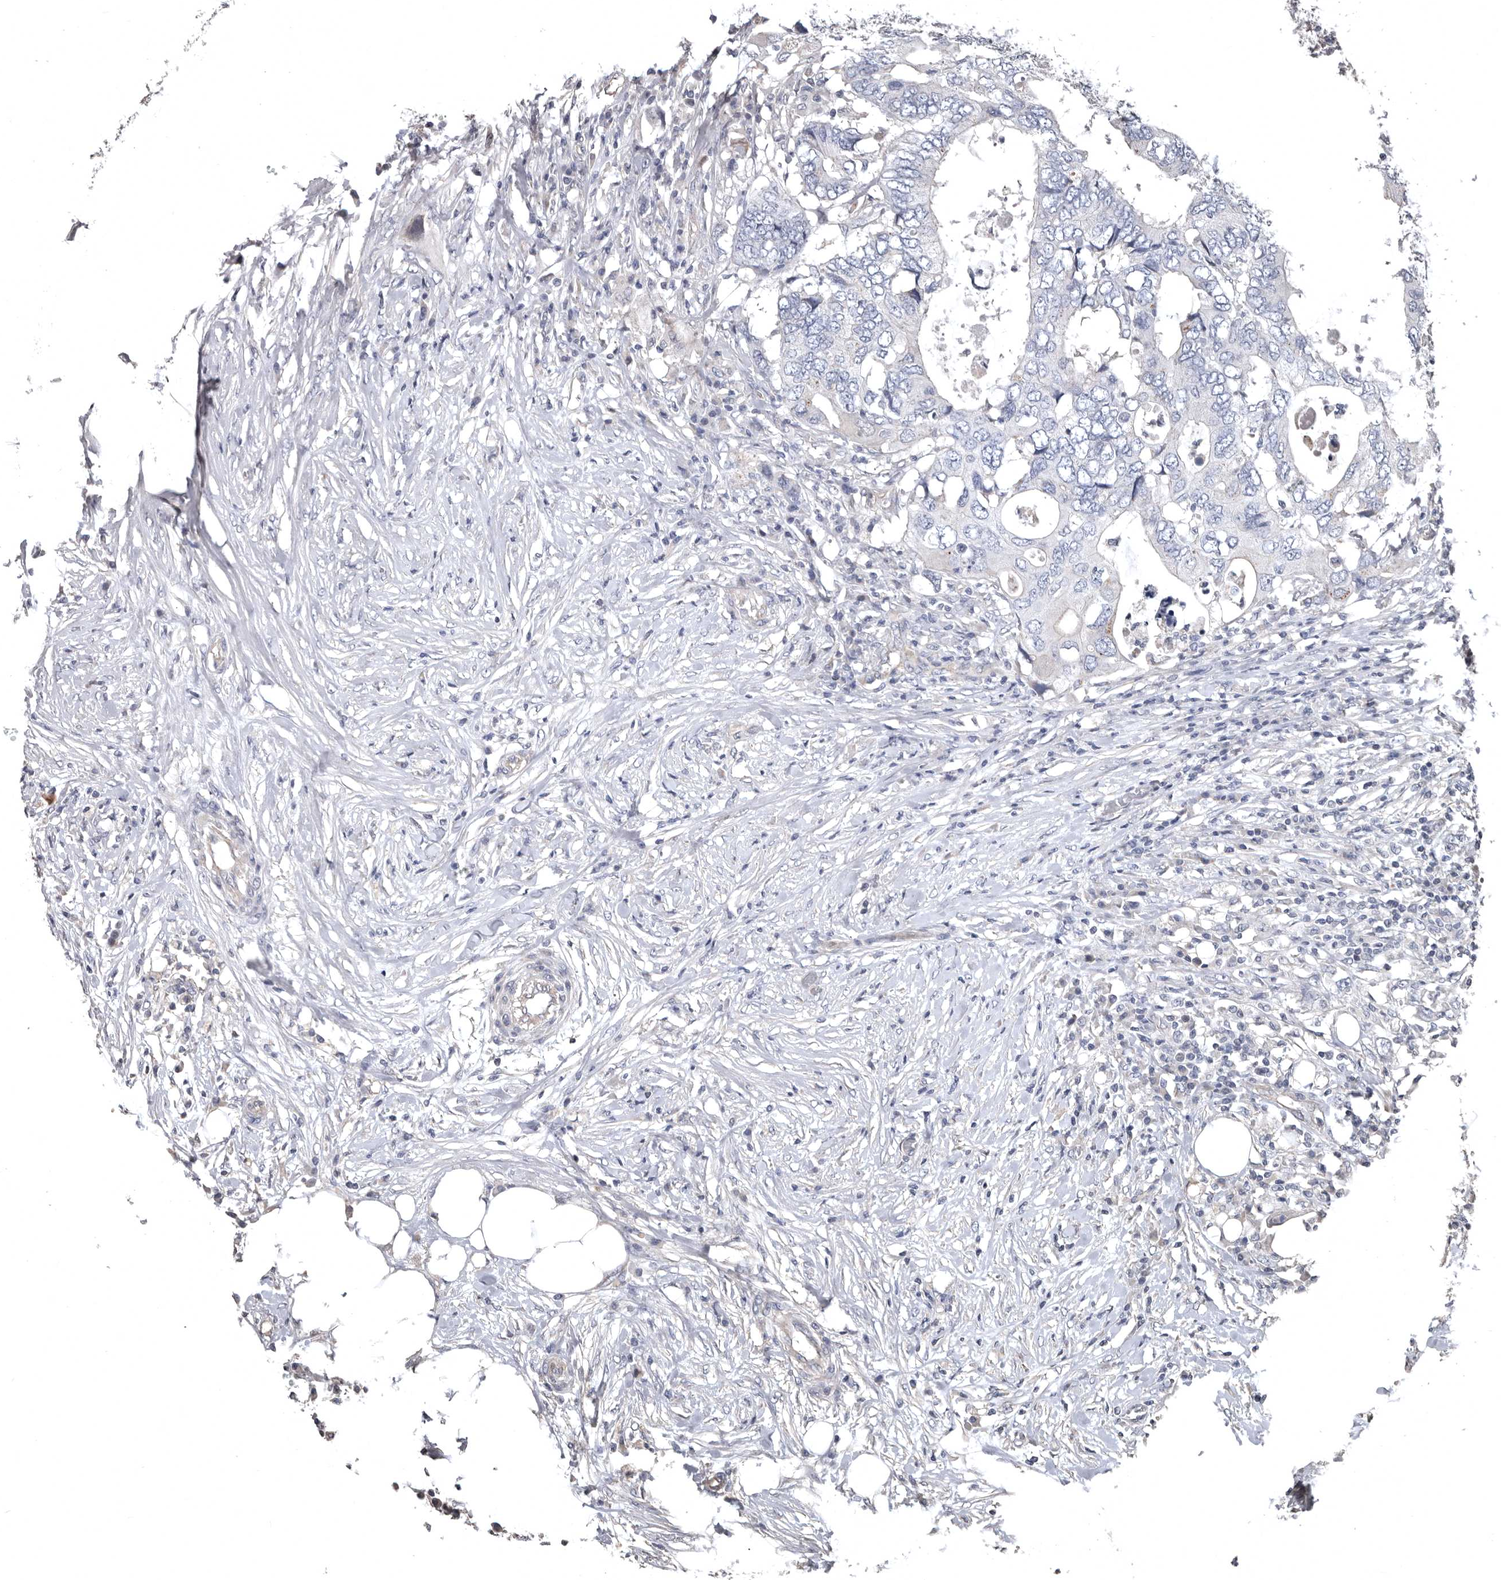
{"staining": {"intensity": "negative", "quantity": "none", "location": "none"}, "tissue": "colorectal cancer", "cell_type": "Tumor cells", "image_type": "cancer", "snomed": [{"axis": "morphology", "description": "Adenocarcinoma, NOS"}, {"axis": "topography", "description": "Colon"}], "caption": "An immunohistochemistry (IHC) image of adenocarcinoma (colorectal) is shown. There is no staining in tumor cells of adenocarcinoma (colorectal).", "gene": "RNF217", "patient": {"sex": "male", "age": 71}}